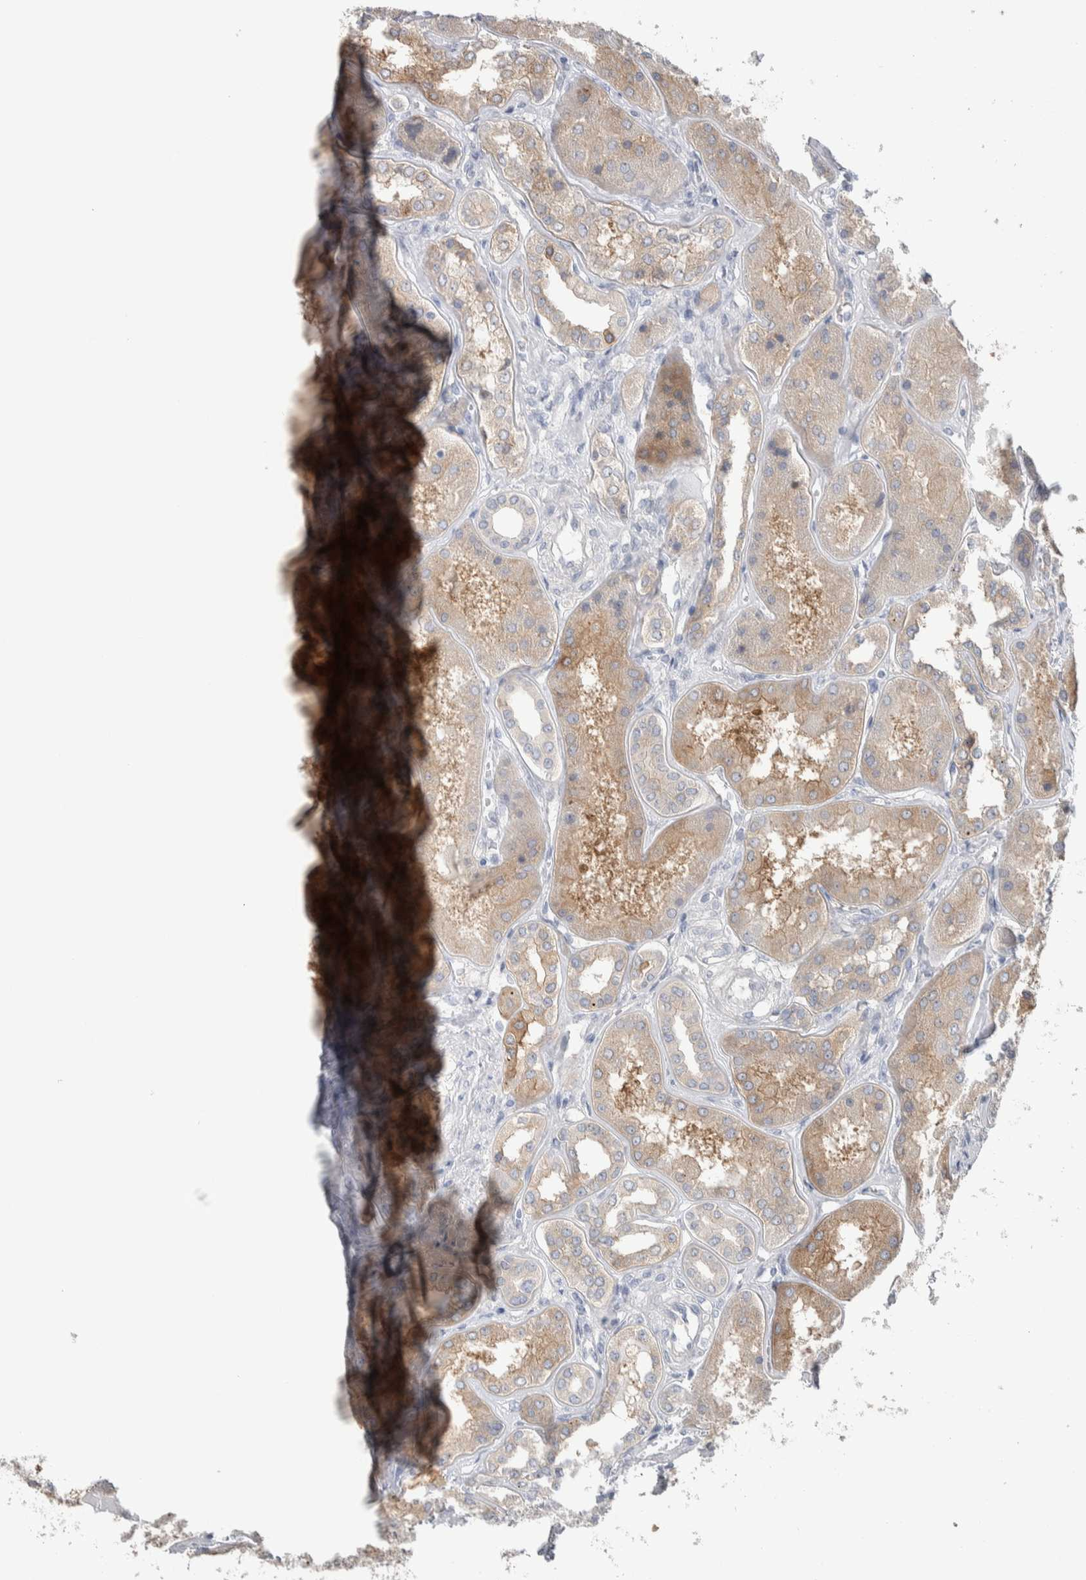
{"staining": {"intensity": "moderate", "quantity": "<25%", "location": "cytoplasmic/membranous"}, "tissue": "kidney", "cell_type": "Cells in glomeruli", "image_type": "normal", "snomed": [{"axis": "morphology", "description": "Normal tissue, NOS"}, {"axis": "topography", "description": "Kidney"}], "caption": "Cells in glomeruli show low levels of moderate cytoplasmic/membranous staining in about <25% of cells in normal human kidney. The protein of interest is stained brown, and the nuclei are stained in blue (DAB IHC with brightfield microscopy, high magnification).", "gene": "GPHN", "patient": {"sex": "female", "age": 56}}